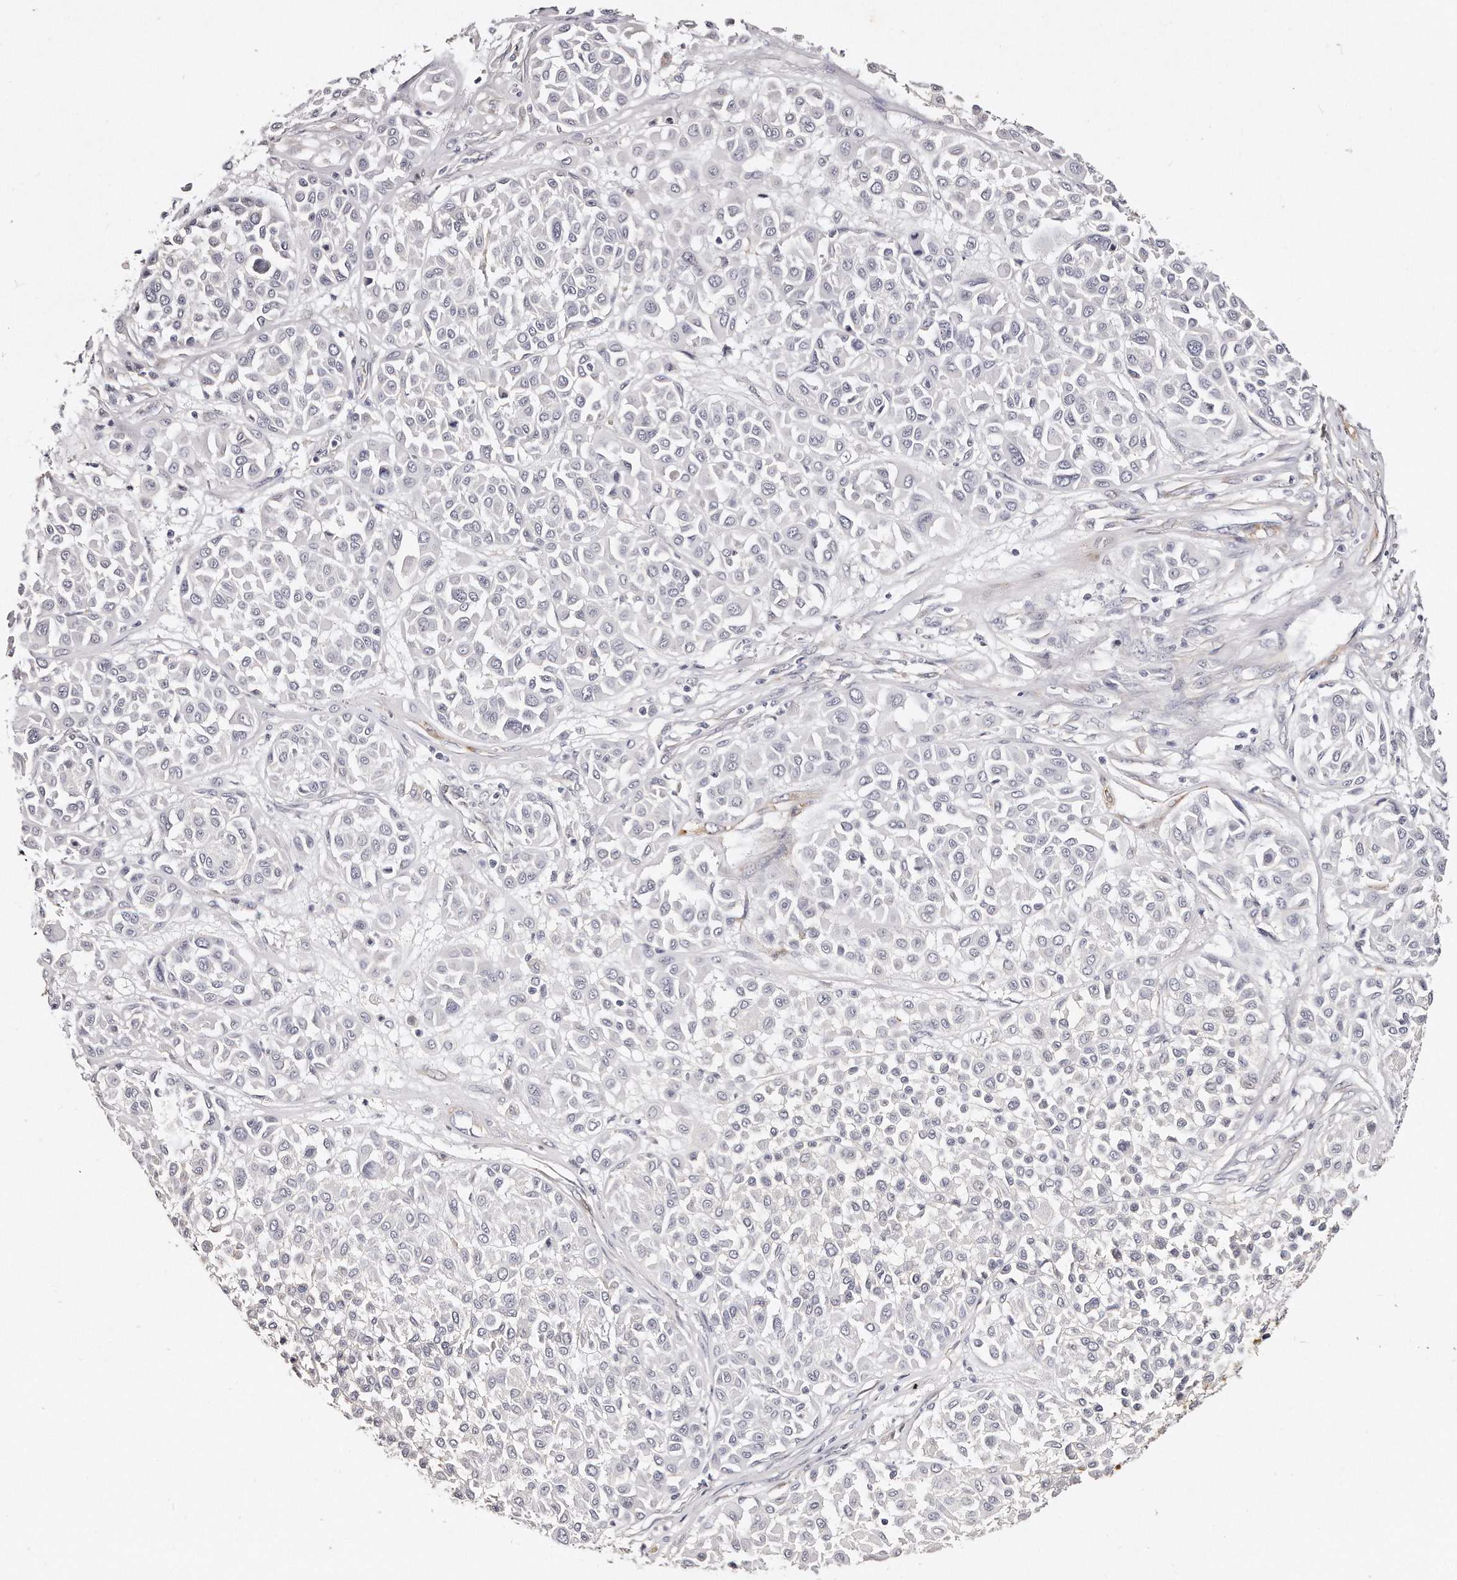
{"staining": {"intensity": "negative", "quantity": "none", "location": "none"}, "tissue": "melanoma", "cell_type": "Tumor cells", "image_type": "cancer", "snomed": [{"axis": "morphology", "description": "Malignant melanoma, Metastatic site"}, {"axis": "topography", "description": "Soft tissue"}], "caption": "IHC micrograph of malignant melanoma (metastatic site) stained for a protein (brown), which exhibits no expression in tumor cells.", "gene": "LMOD1", "patient": {"sex": "male", "age": 41}}